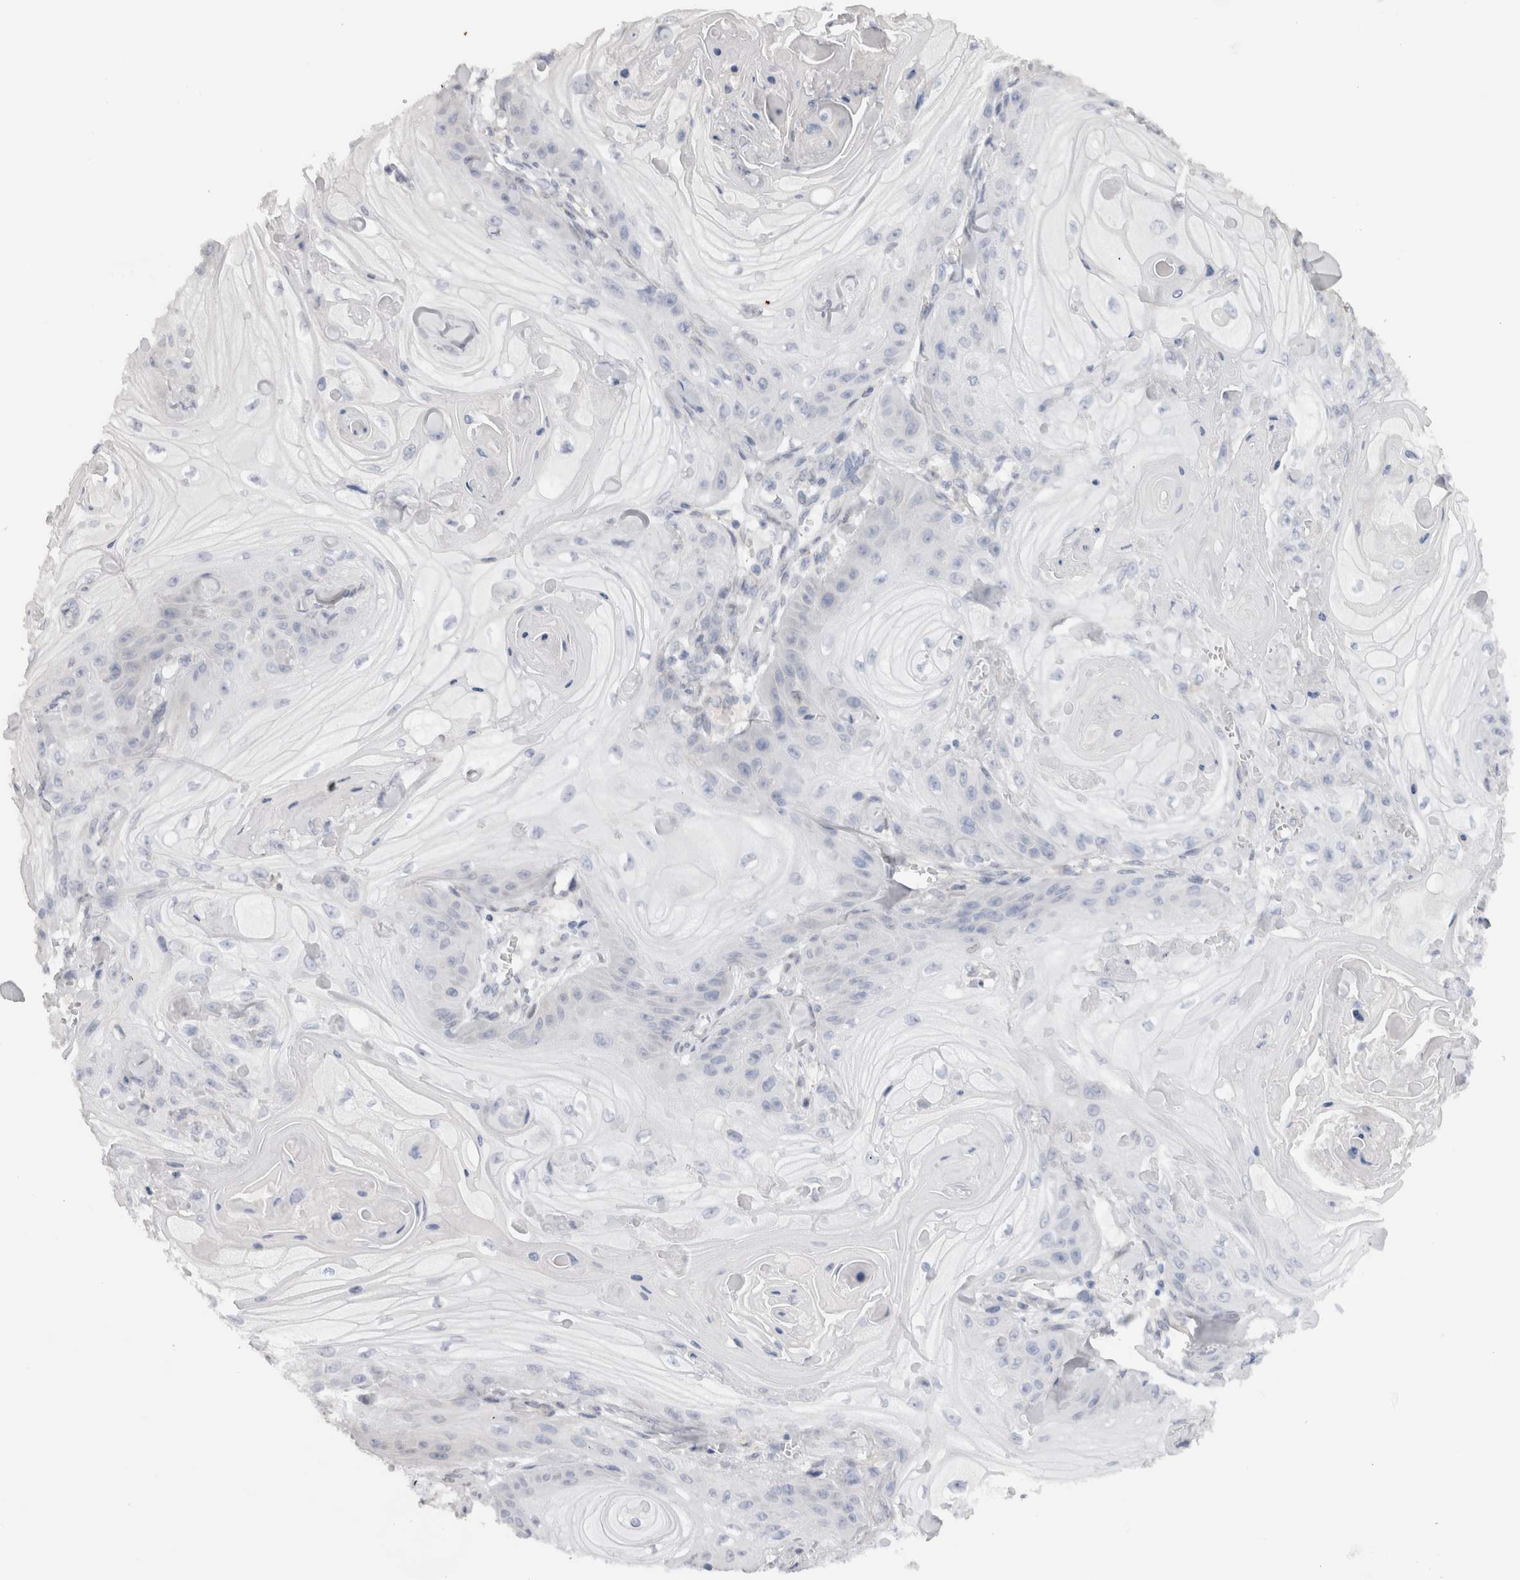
{"staining": {"intensity": "negative", "quantity": "none", "location": "none"}, "tissue": "skin cancer", "cell_type": "Tumor cells", "image_type": "cancer", "snomed": [{"axis": "morphology", "description": "Squamous cell carcinoma, NOS"}, {"axis": "topography", "description": "Skin"}], "caption": "Immunohistochemical staining of human skin squamous cell carcinoma reveals no significant staining in tumor cells.", "gene": "VCPIP1", "patient": {"sex": "male", "age": 74}}